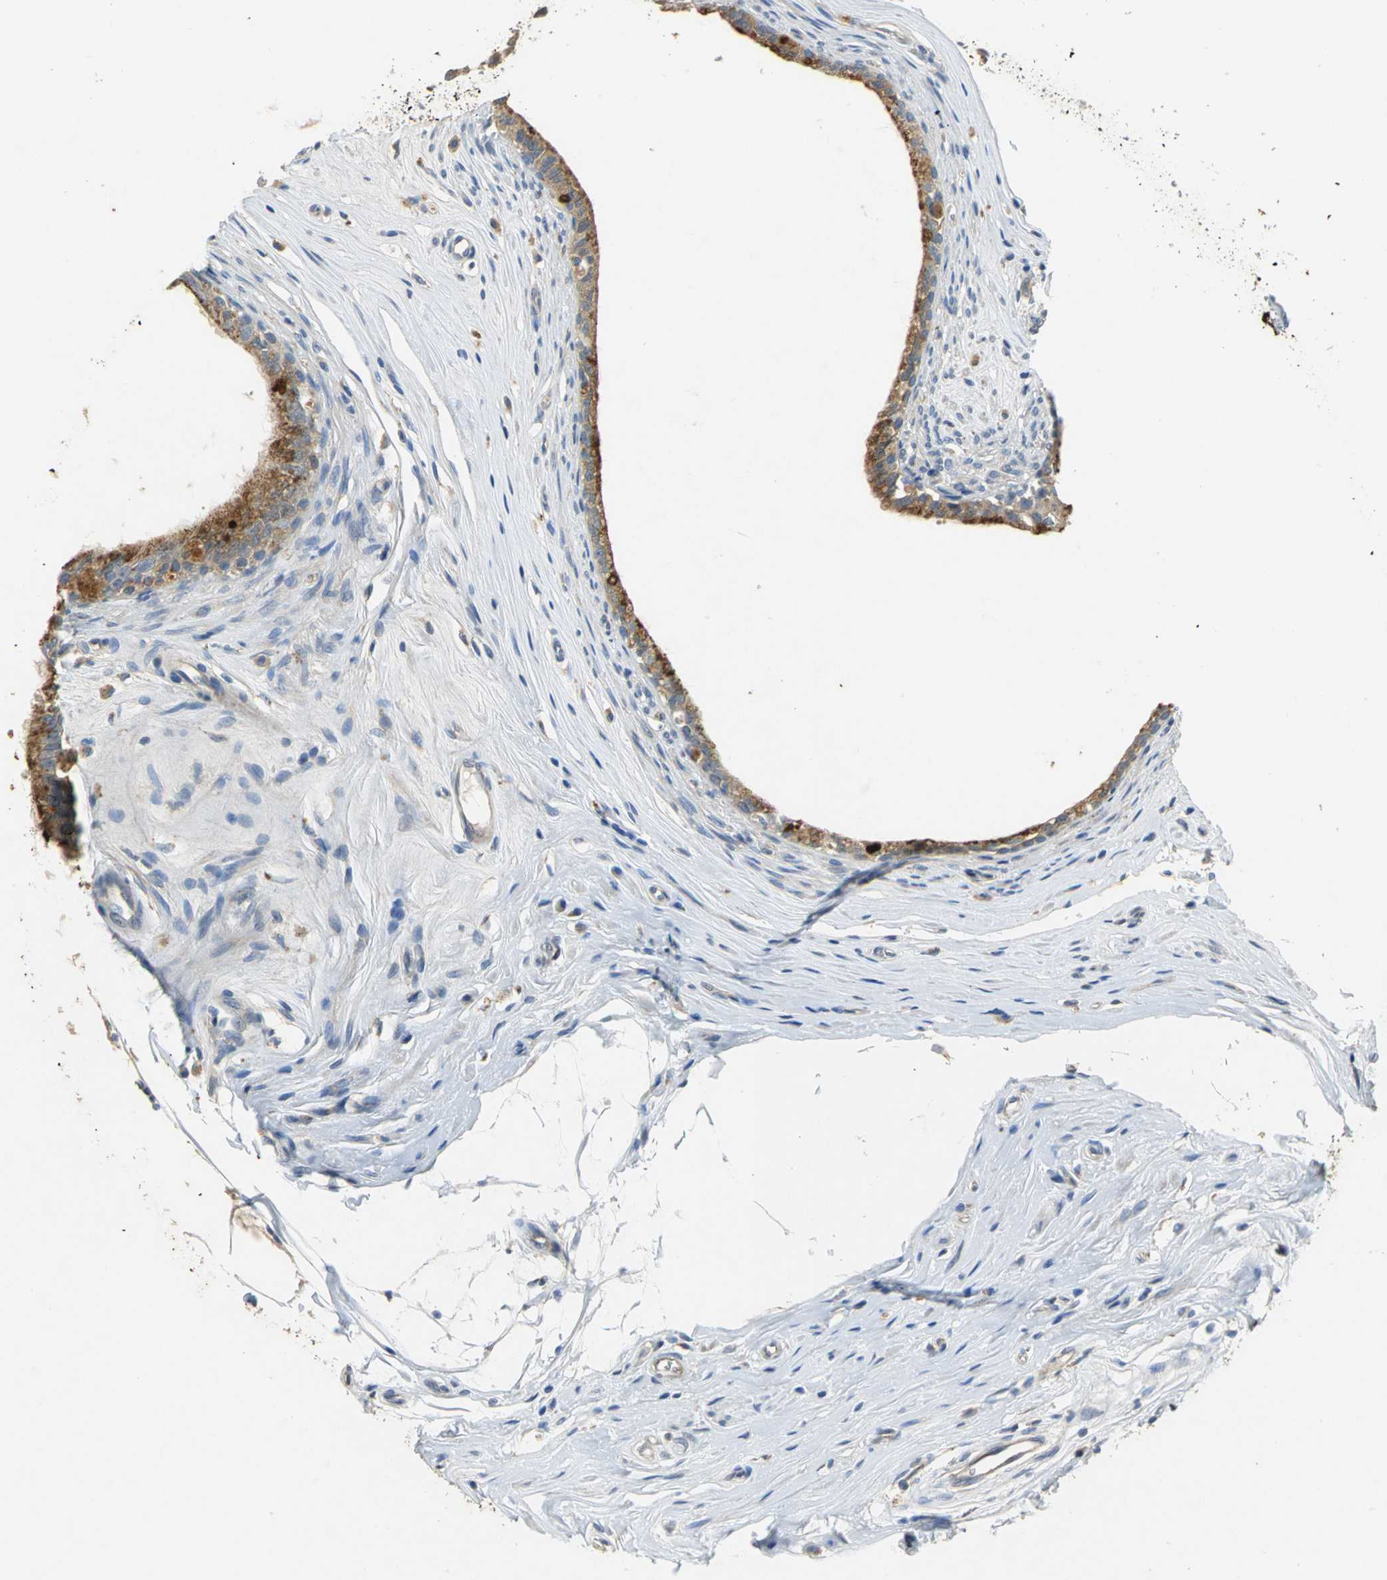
{"staining": {"intensity": "moderate", "quantity": "<25%", "location": "cytoplasmic/membranous"}, "tissue": "epididymis", "cell_type": "Glandular cells", "image_type": "normal", "snomed": [{"axis": "morphology", "description": "Normal tissue, NOS"}, {"axis": "morphology", "description": "Inflammation, NOS"}, {"axis": "topography", "description": "Epididymis"}], "caption": "The photomicrograph exhibits a brown stain indicating the presence of a protein in the cytoplasmic/membranous of glandular cells in epididymis.", "gene": "IL17RB", "patient": {"sex": "male", "age": 84}}